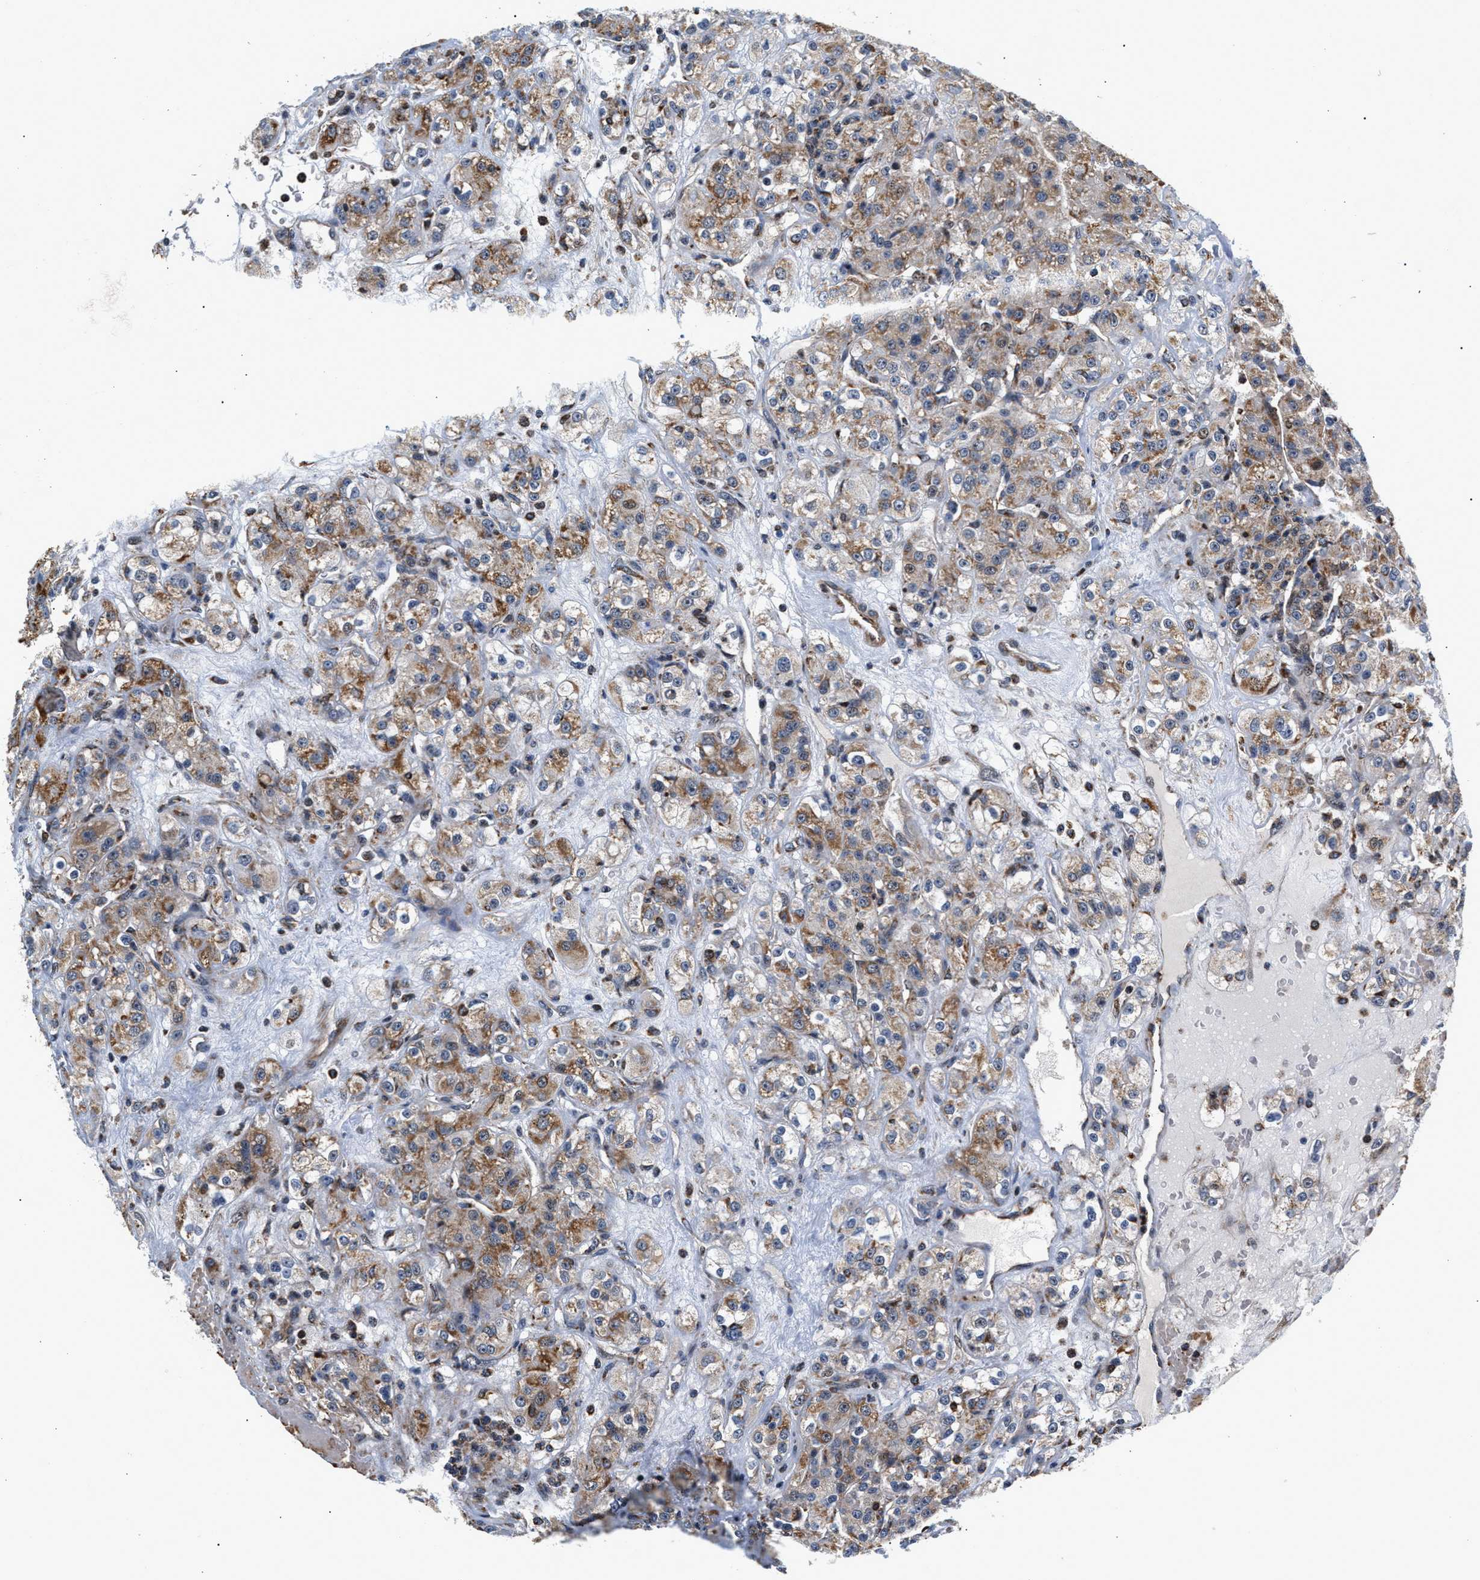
{"staining": {"intensity": "moderate", "quantity": "25%-75%", "location": "cytoplasmic/membranous"}, "tissue": "renal cancer", "cell_type": "Tumor cells", "image_type": "cancer", "snomed": [{"axis": "morphology", "description": "Normal tissue, NOS"}, {"axis": "morphology", "description": "Adenocarcinoma, NOS"}, {"axis": "topography", "description": "Kidney"}], "caption": "The photomicrograph exhibits immunohistochemical staining of renal cancer (adenocarcinoma). There is moderate cytoplasmic/membranous expression is present in approximately 25%-75% of tumor cells.", "gene": "SGK1", "patient": {"sex": "male", "age": 61}}